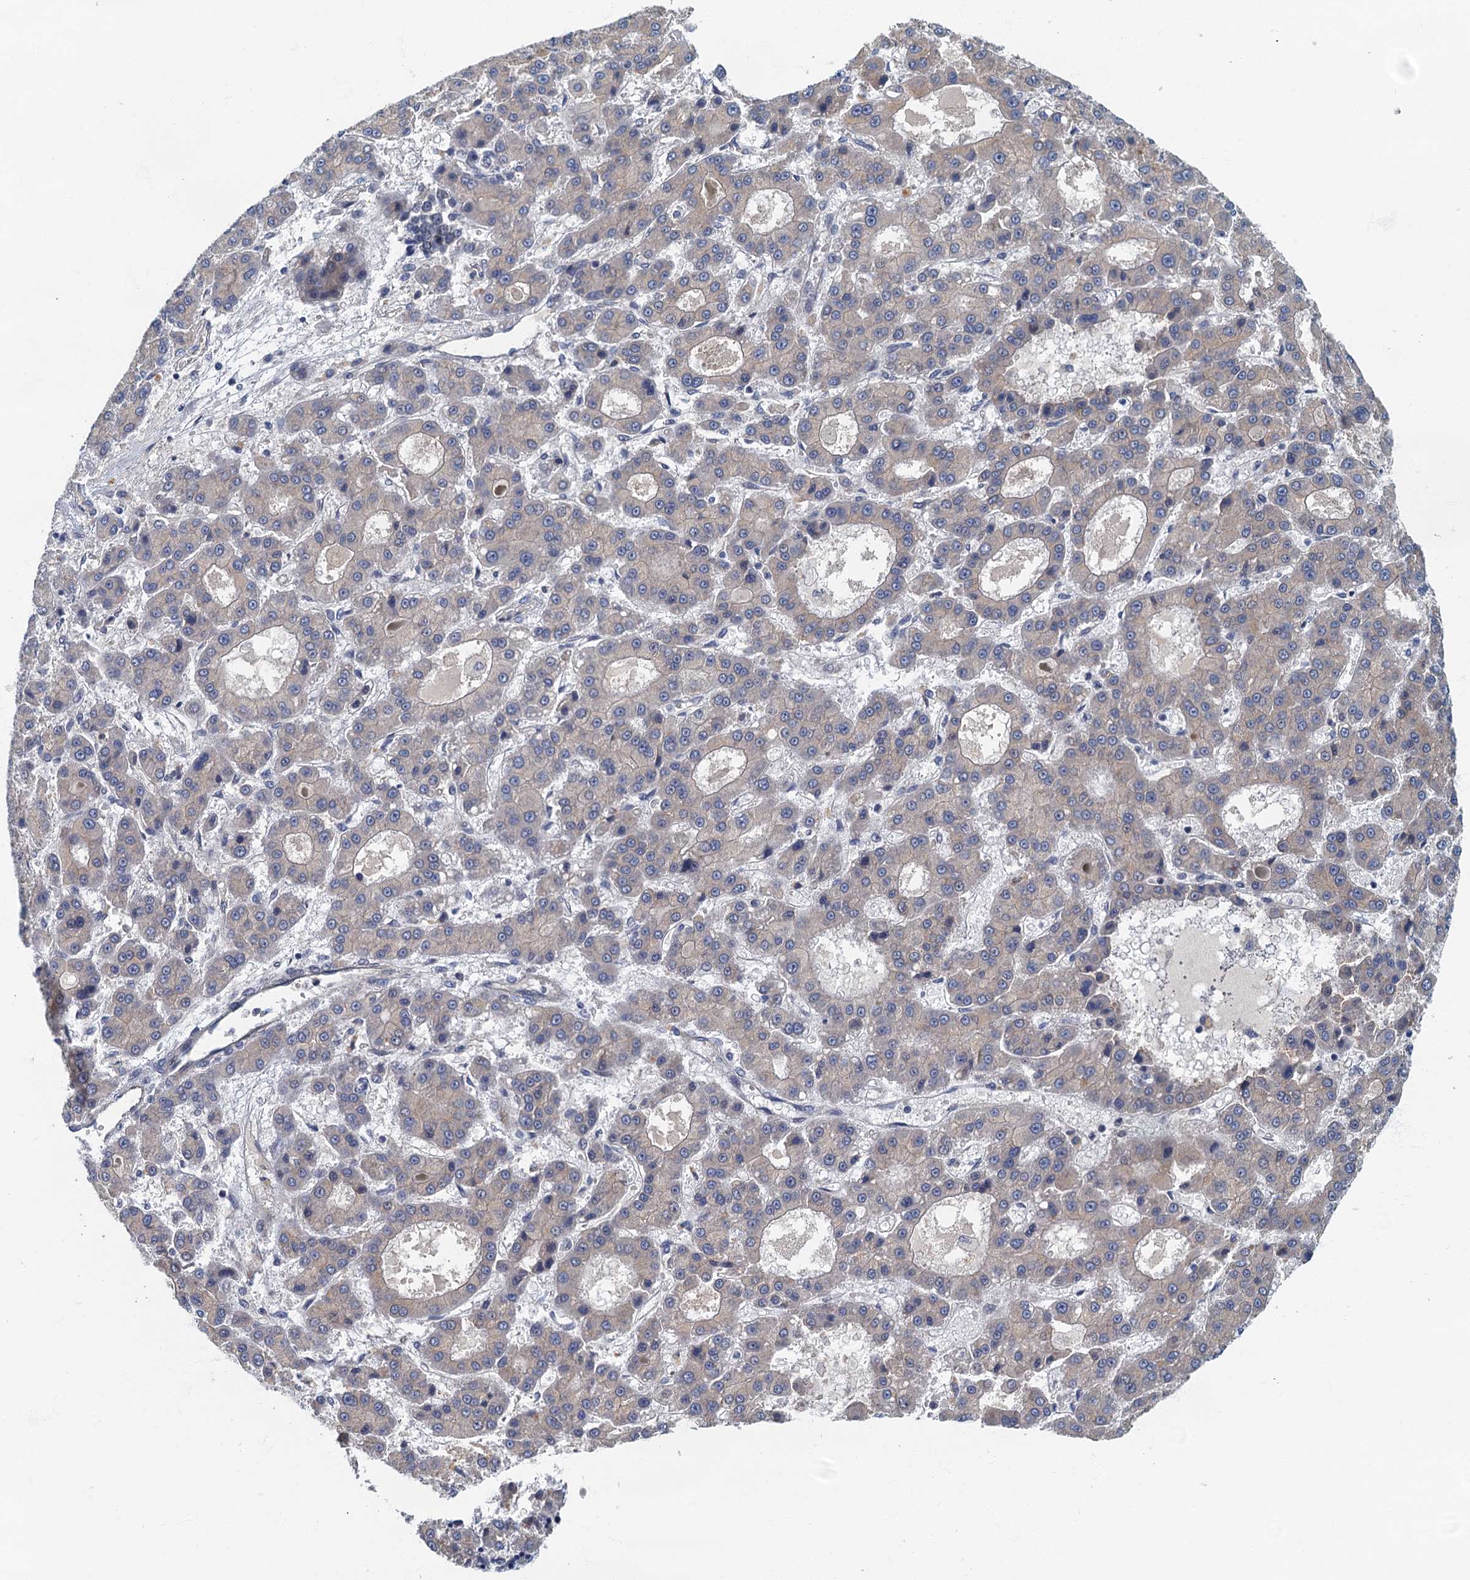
{"staining": {"intensity": "negative", "quantity": "none", "location": "none"}, "tissue": "liver cancer", "cell_type": "Tumor cells", "image_type": "cancer", "snomed": [{"axis": "morphology", "description": "Carcinoma, Hepatocellular, NOS"}, {"axis": "topography", "description": "Liver"}], "caption": "Tumor cells are negative for brown protein staining in liver cancer.", "gene": "CKAP2L", "patient": {"sex": "male", "age": 70}}